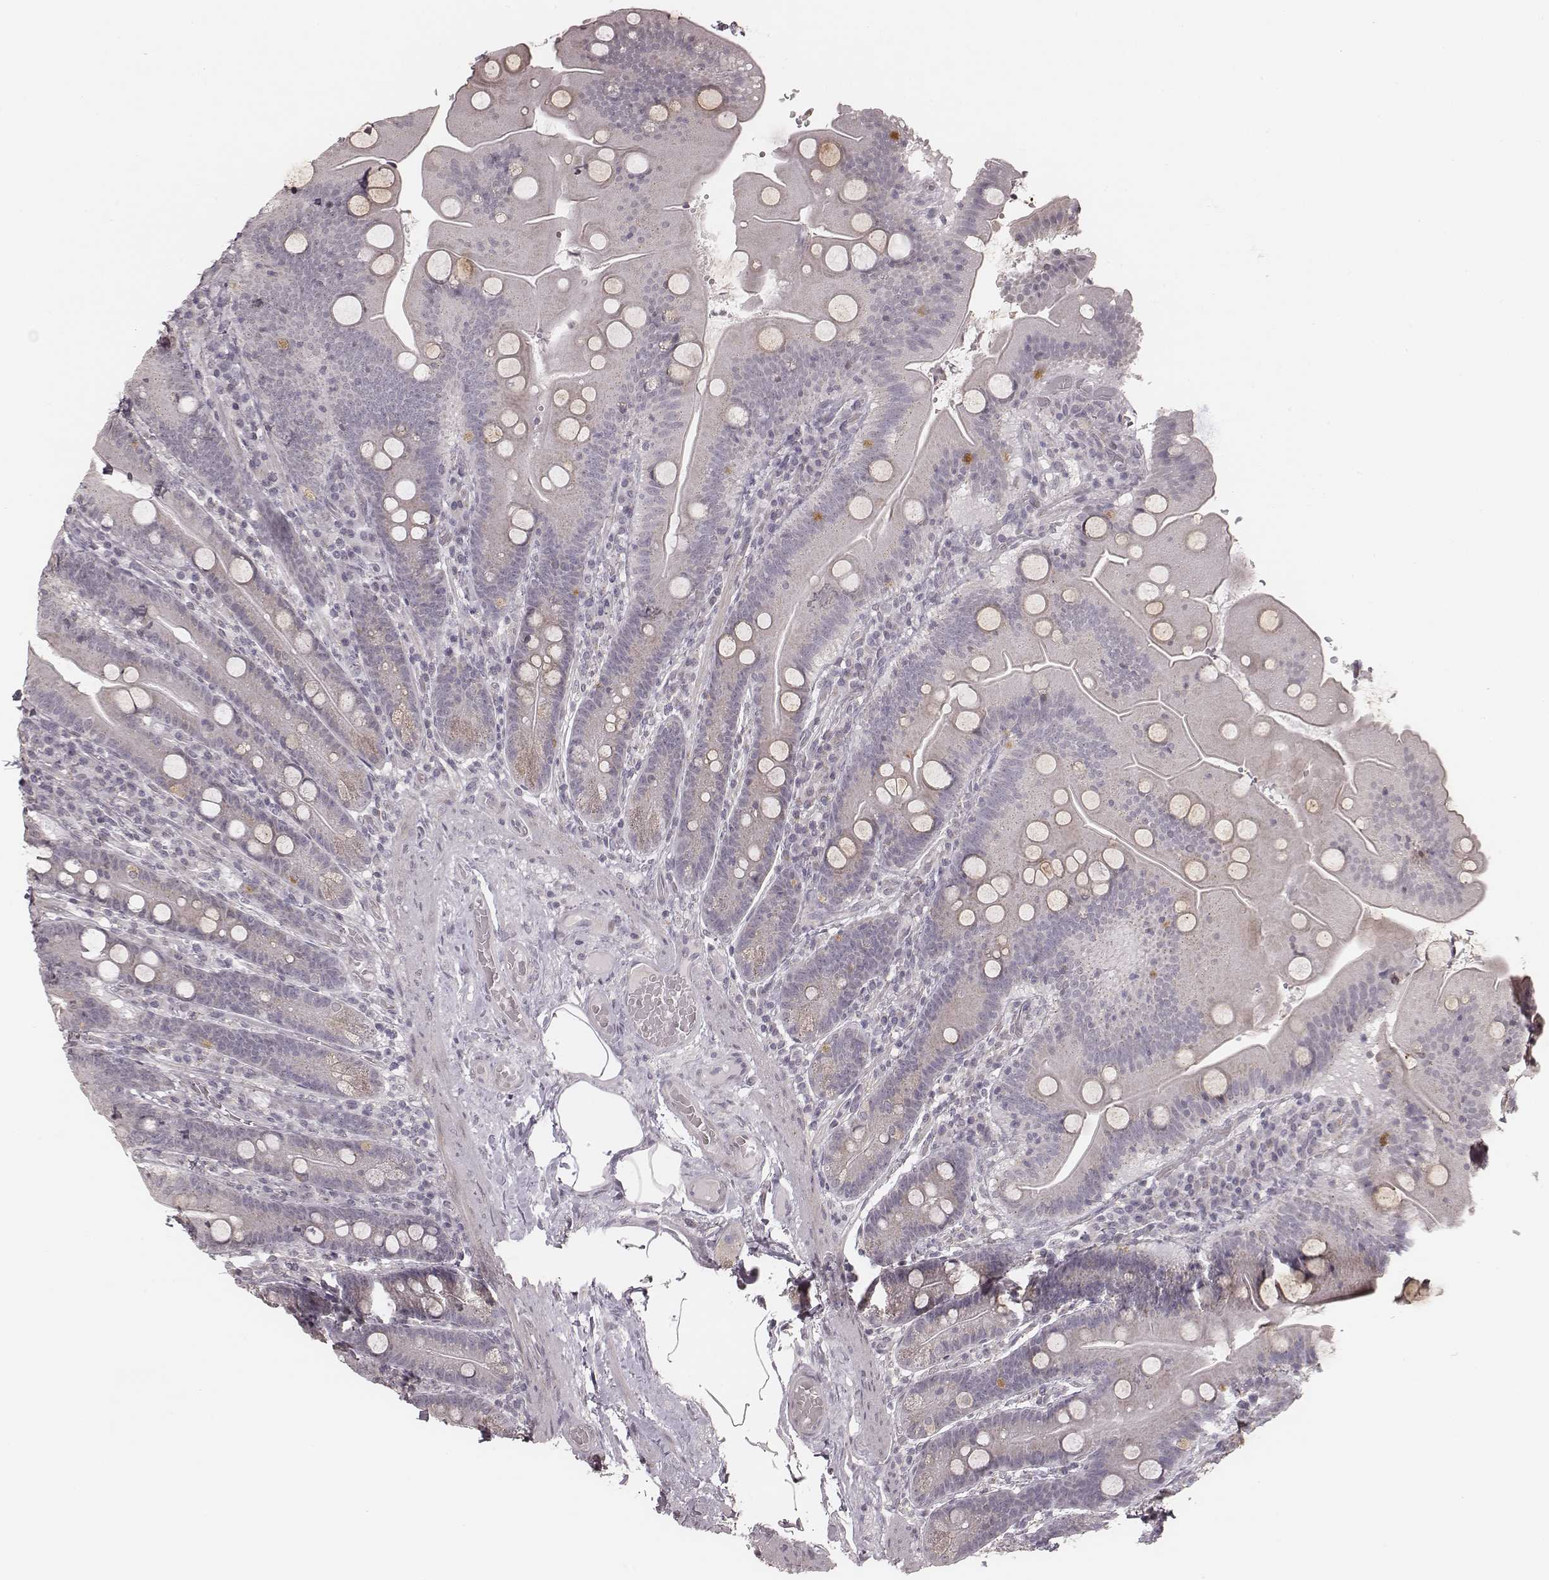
{"staining": {"intensity": "negative", "quantity": "none", "location": "none"}, "tissue": "small intestine", "cell_type": "Glandular cells", "image_type": "normal", "snomed": [{"axis": "morphology", "description": "Normal tissue, NOS"}, {"axis": "topography", "description": "Small intestine"}], "caption": "DAB (3,3'-diaminobenzidine) immunohistochemical staining of normal human small intestine shows no significant staining in glandular cells. (DAB immunohistochemistry (IHC) with hematoxylin counter stain).", "gene": "SLC7A4", "patient": {"sex": "male", "age": 37}}